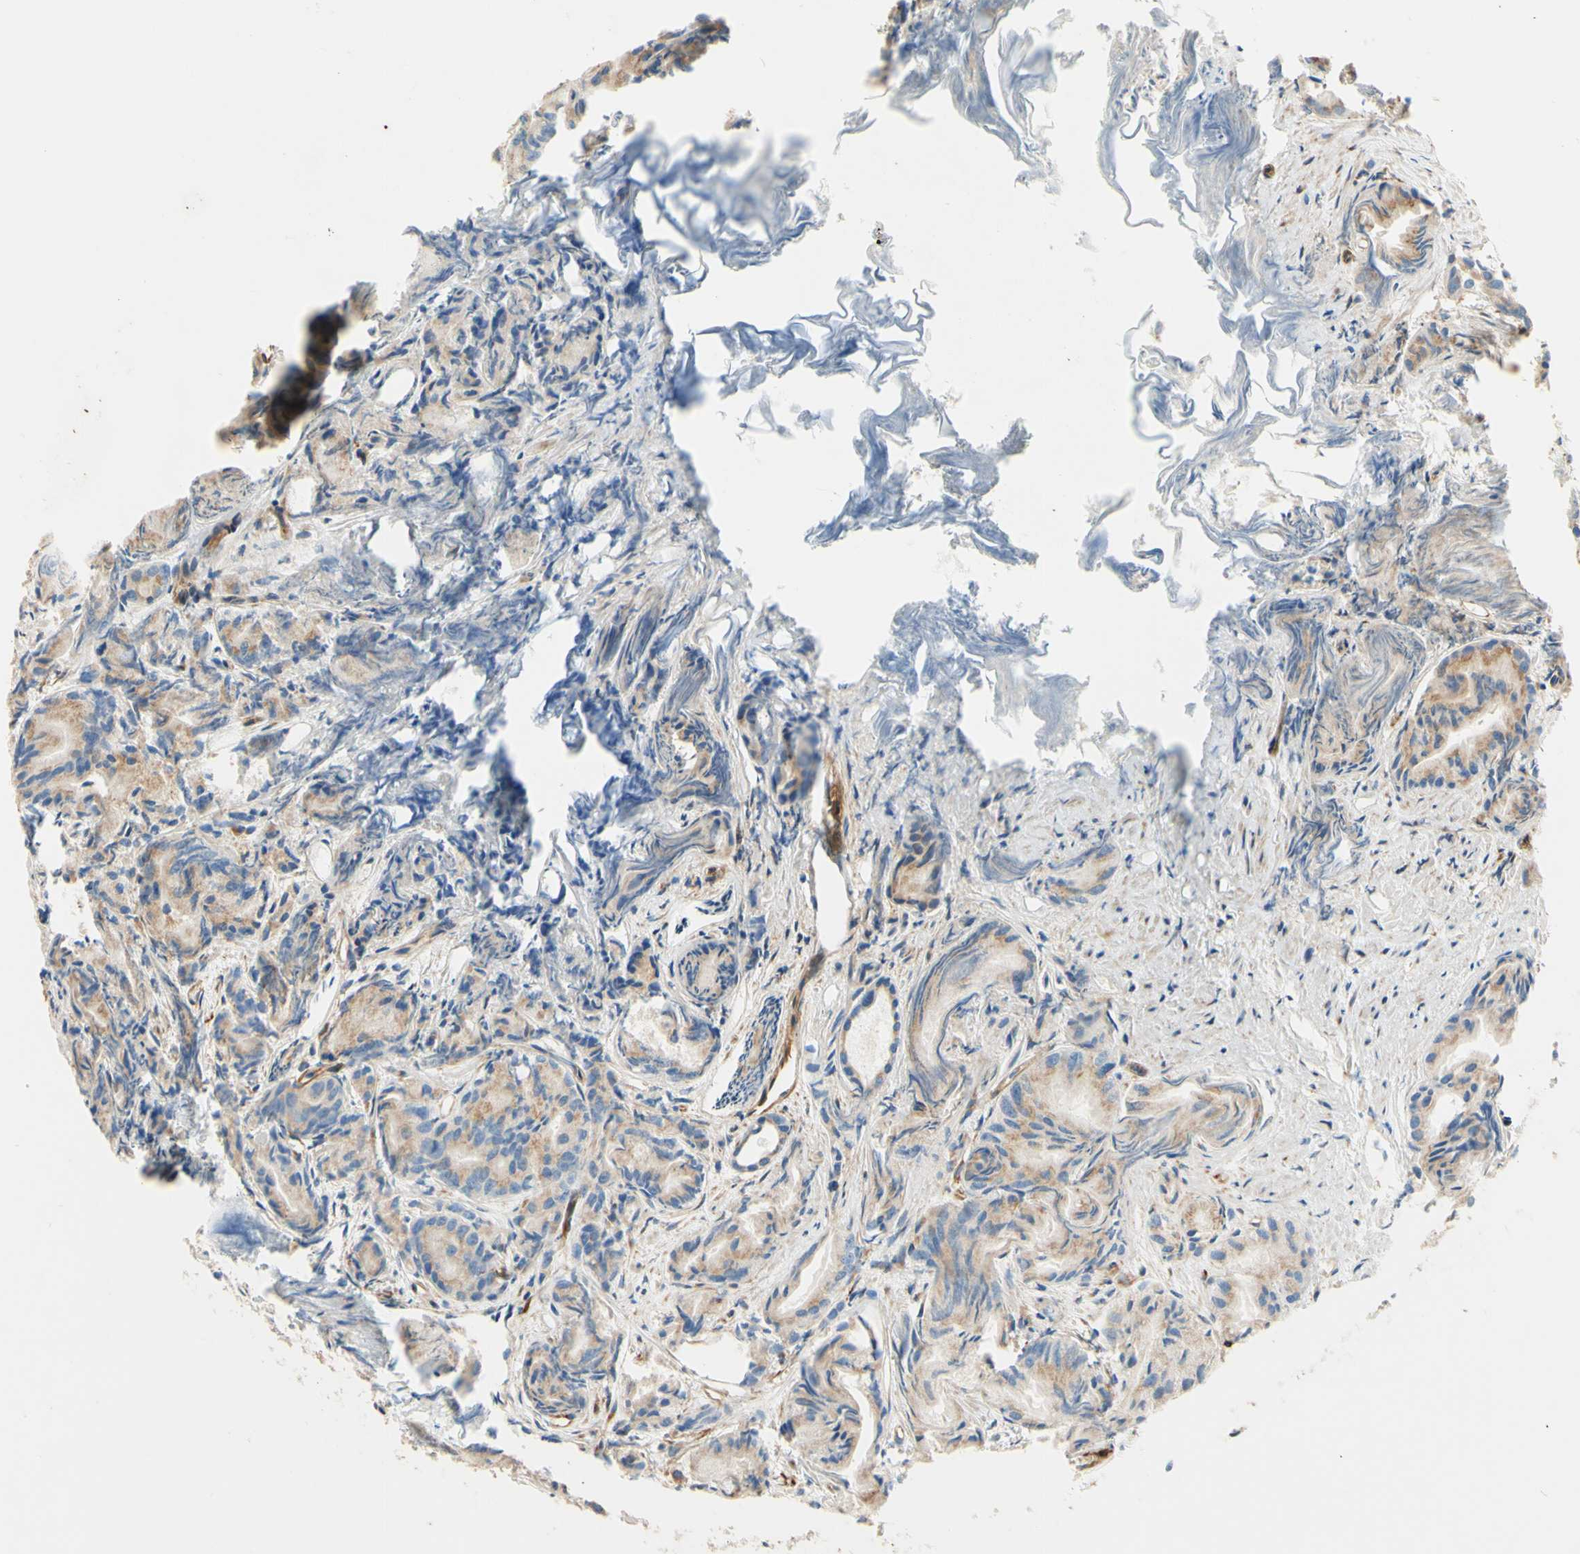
{"staining": {"intensity": "moderate", "quantity": ">75%", "location": "cytoplasmic/membranous"}, "tissue": "prostate cancer", "cell_type": "Tumor cells", "image_type": "cancer", "snomed": [{"axis": "morphology", "description": "Adenocarcinoma, Low grade"}, {"axis": "topography", "description": "Prostate"}], "caption": "A histopathology image of human adenocarcinoma (low-grade) (prostate) stained for a protein displays moderate cytoplasmic/membranous brown staining in tumor cells.", "gene": "C1orf43", "patient": {"sex": "male", "age": 72}}